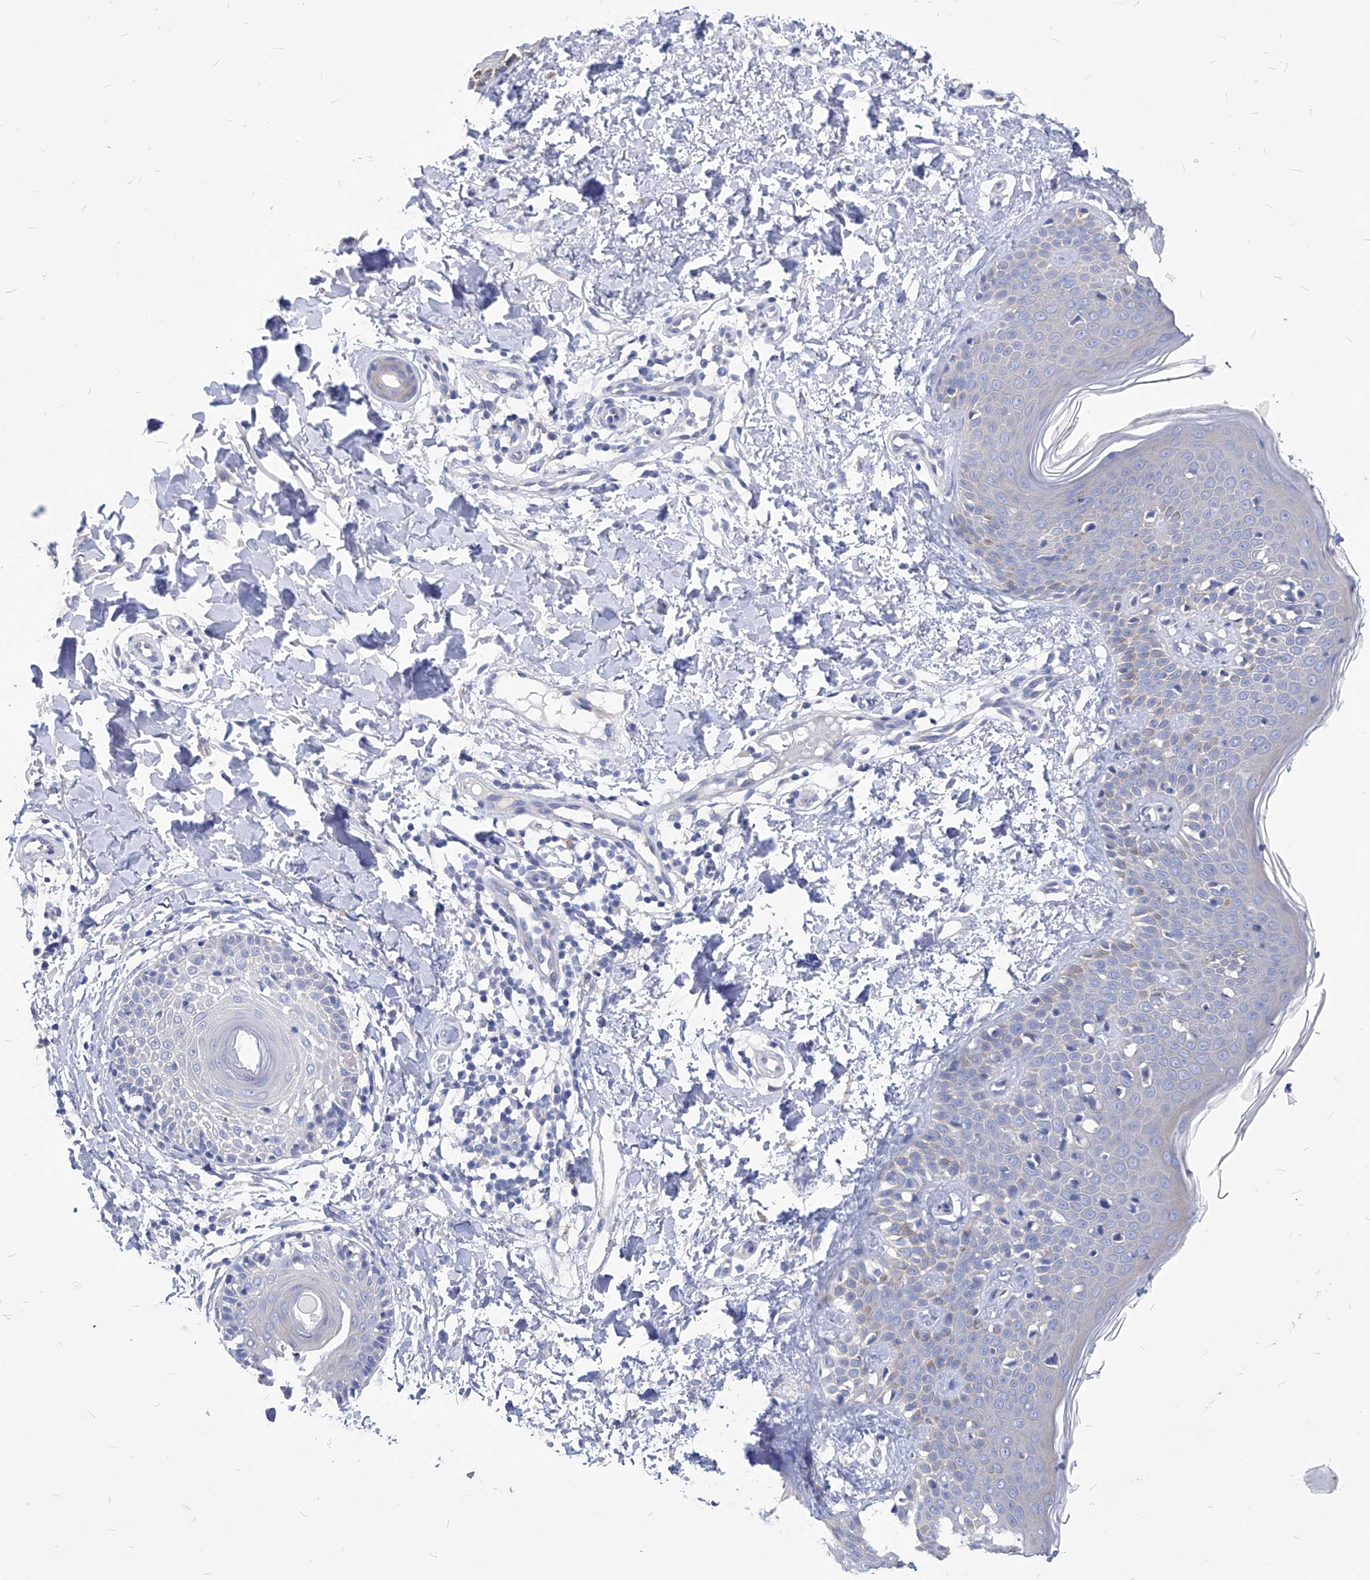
{"staining": {"intensity": "negative", "quantity": "none", "location": "none"}, "tissue": "skin", "cell_type": "Fibroblasts", "image_type": "normal", "snomed": [{"axis": "morphology", "description": "Normal tissue, NOS"}, {"axis": "topography", "description": "Skin"}], "caption": "Protein analysis of normal skin shows no significant staining in fibroblasts. The staining was performed using DAB to visualize the protein expression in brown, while the nuclei were stained in blue with hematoxylin (Magnification: 20x).", "gene": "XPNPEP1", "patient": {"sex": "male", "age": 37}}